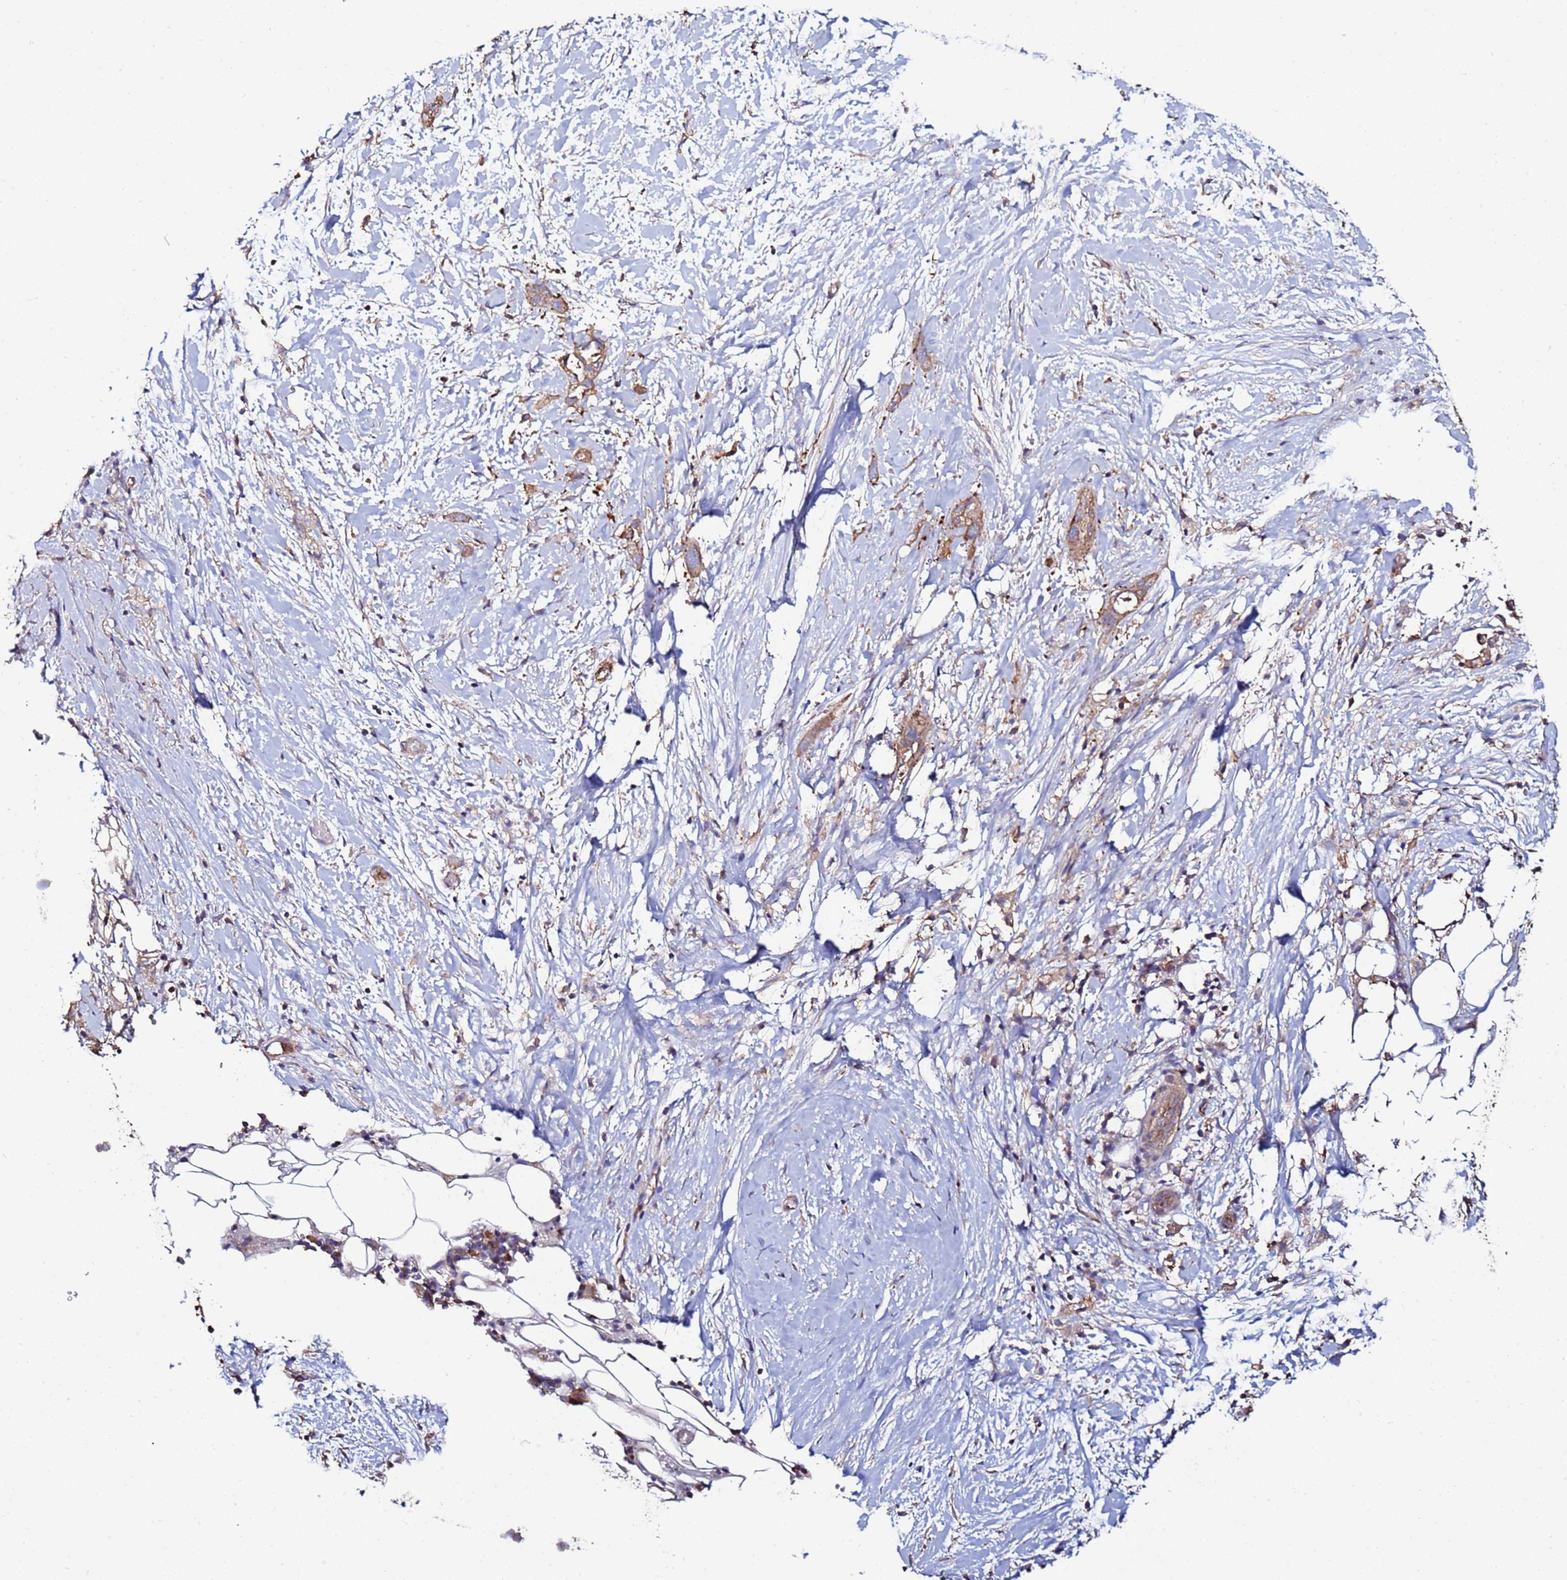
{"staining": {"intensity": "moderate", "quantity": ">75%", "location": "cytoplasmic/membranous"}, "tissue": "pancreatic cancer", "cell_type": "Tumor cells", "image_type": "cancer", "snomed": [{"axis": "morphology", "description": "Adenocarcinoma, NOS"}, {"axis": "topography", "description": "Pancreas"}], "caption": "This is an image of immunohistochemistry (IHC) staining of pancreatic cancer (adenocarcinoma), which shows moderate staining in the cytoplasmic/membranous of tumor cells.", "gene": "POTEE", "patient": {"sex": "male", "age": 44}}